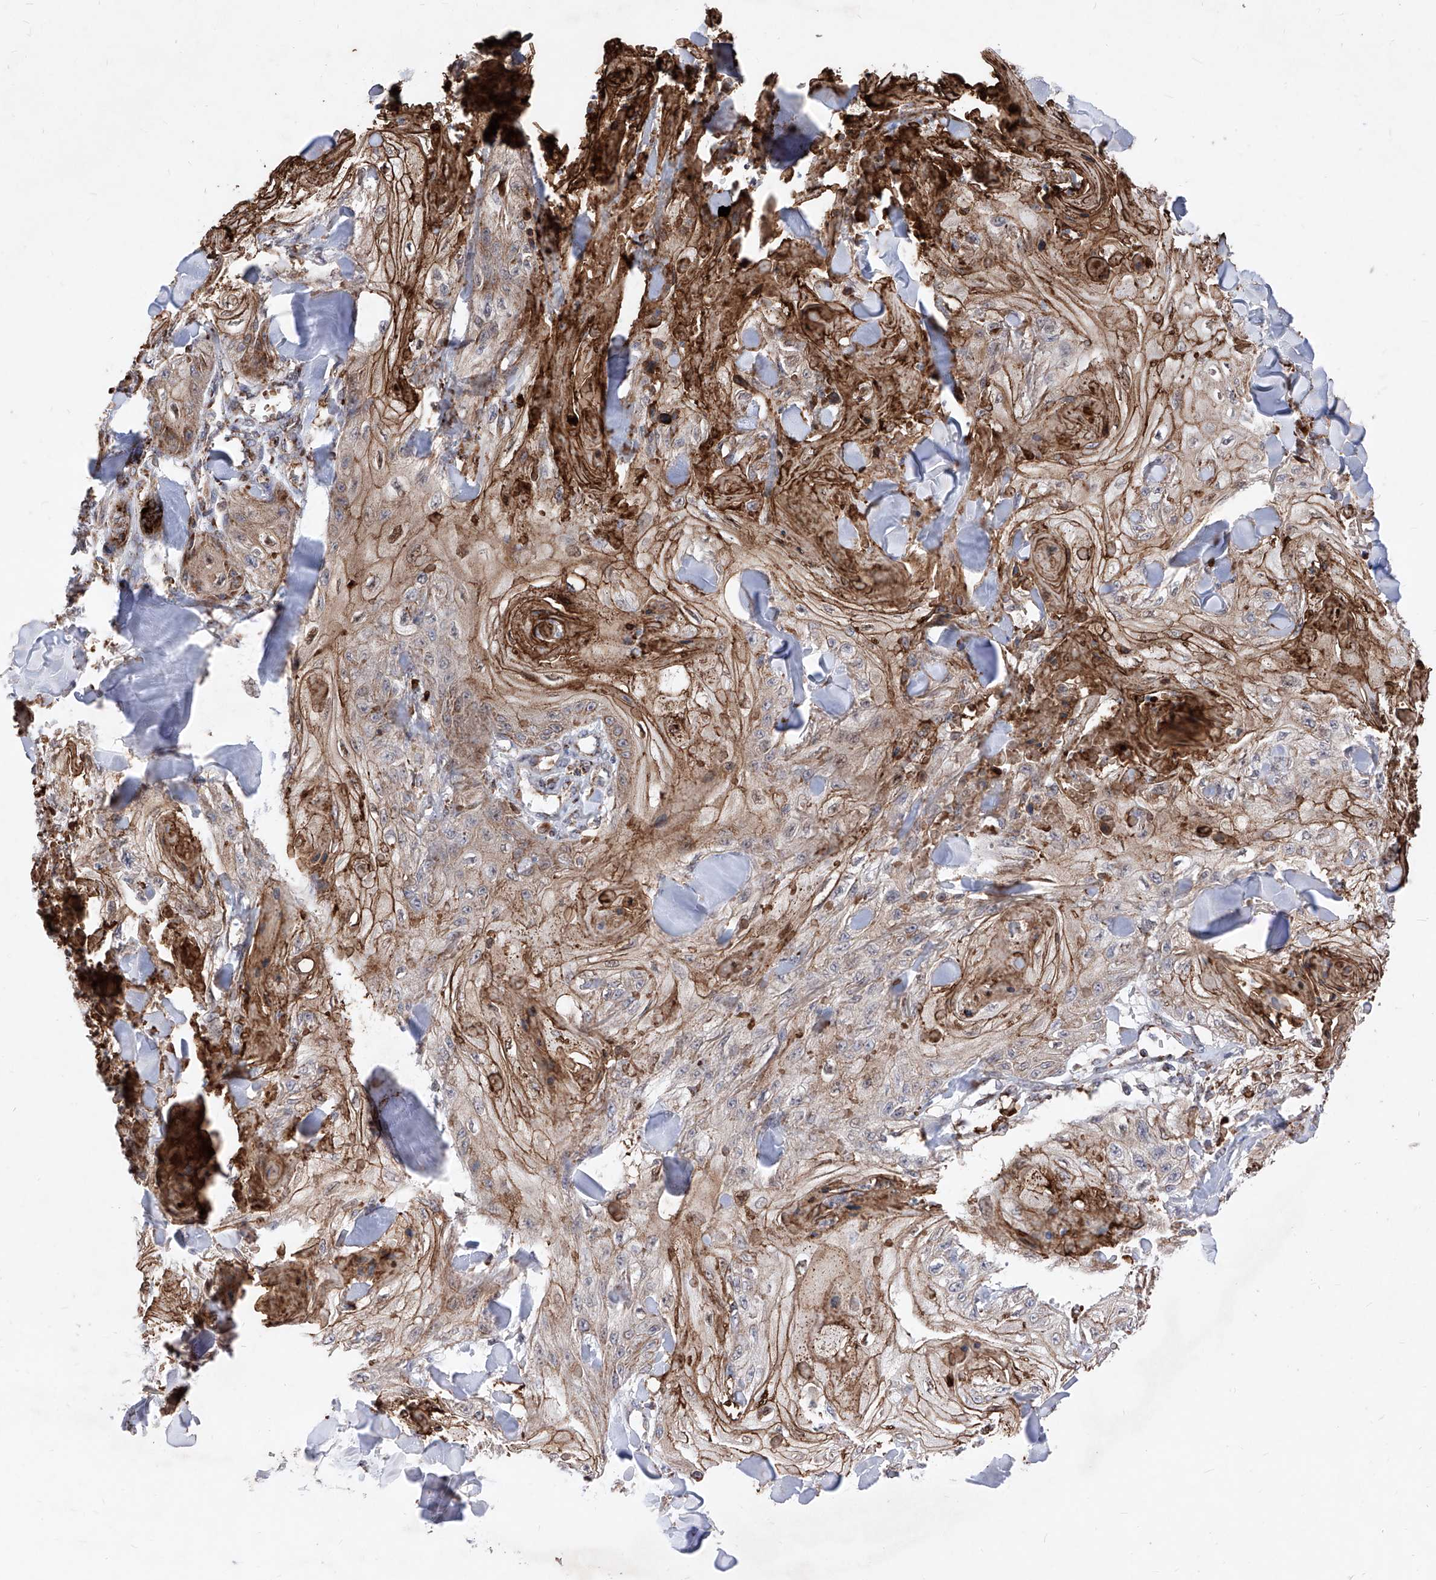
{"staining": {"intensity": "moderate", "quantity": ">75%", "location": "cytoplasmic/membranous"}, "tissue": "skin cancer", "cell_type": "Tumor cells", "image_type": "cancer", "snomed": [{"axis": "morphology", "description": "Squamous cell carcinoma, NOS"}, {"axis": "topography", "description": "Skin"}], "caption": "Human skin cancer stained with a protein marker demonstrates moderate staining in tumor cells.", "gene": "SEMA6A", "patient": {"sex": "male", "age": 74}}